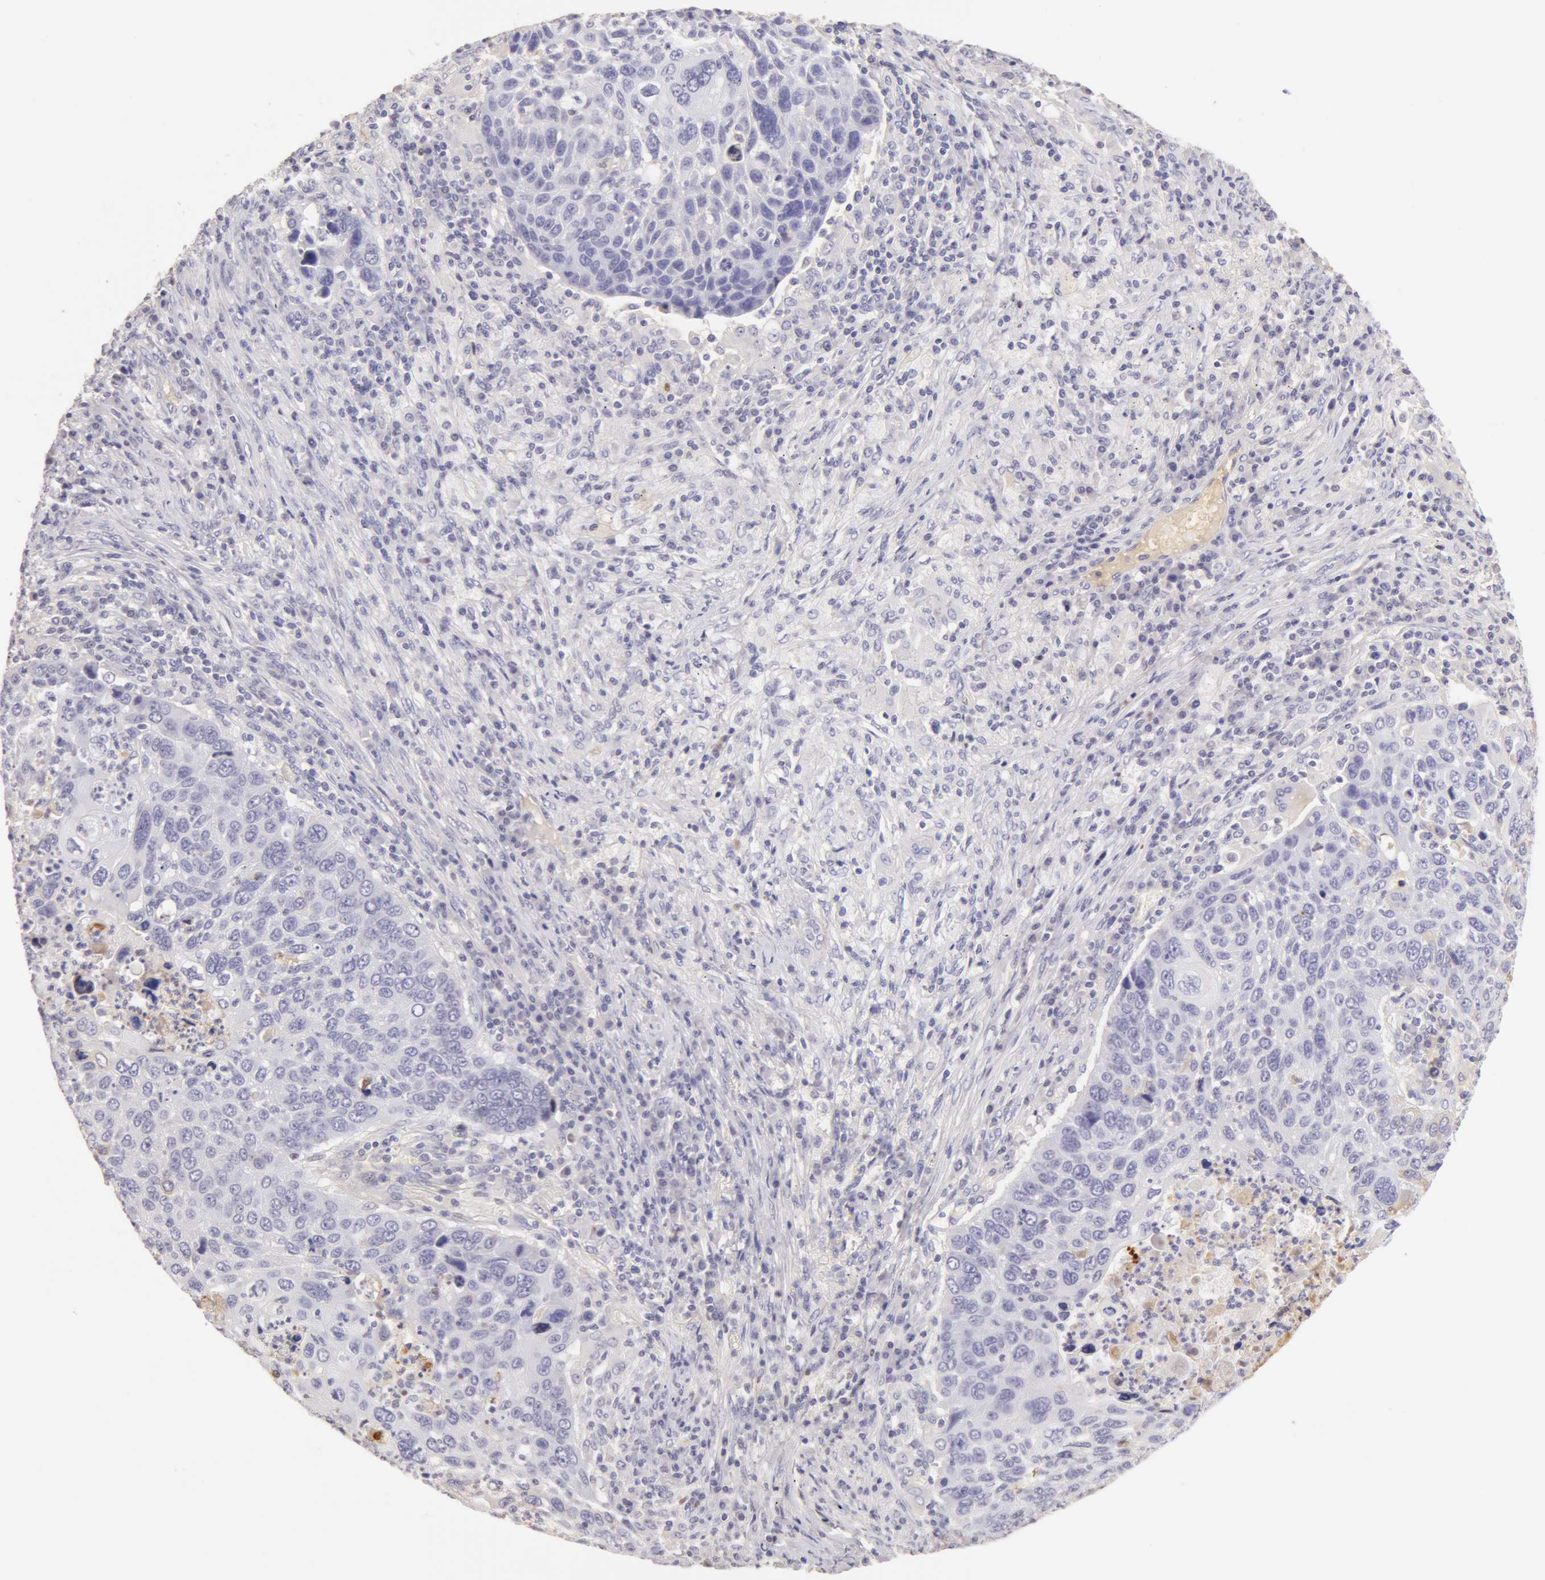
{"staining": {"intensity": "negative", "quantity": "none", "location": "none"}, "tissue": "lung cancer", "cell_type": "Tumor cells", "image_type": "cancer", "snomed": [{"axis": "morphology", "description": "Squamous cell carcinoma, NOS"}, {"axis": "topography", "description": "Lung"}], "caption": "The immunohistochemistry (IHC) histopathology image has no significant staining in tumor cells of lung cancer (squamous cell carcinoma) tissue.", "gene": "AHSG", "patient": {"sex": "male", "age": 68}}